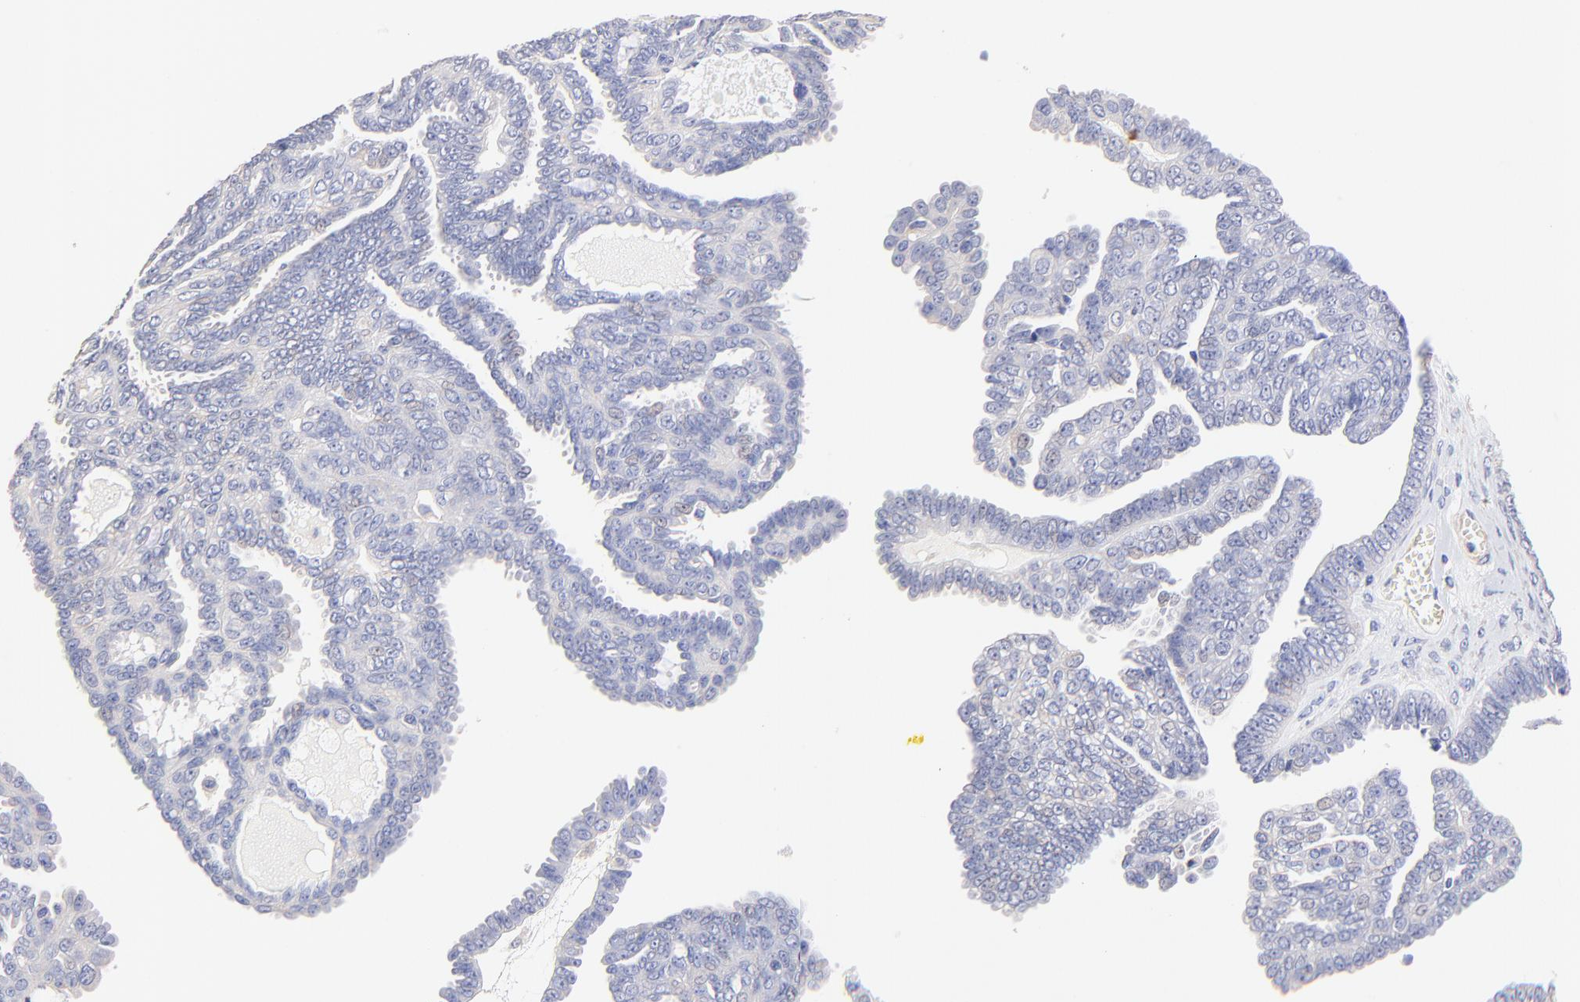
{"staining": {"intensity": "weak", "quantity": "<25%", "location": "cytoplasmic/membranous,nuclear"}, "tissue": "ovarian cancer", "cell_type": "Tumor cells", "image_type": "cancer", "snomed": [{"axis": "morphology", "description": "Cystadenocarcinoma, serous, NOS"}, {"axis": "topography", "description": "Ovary"}], "caption": "Immunohistochemistry of human serous cystadenocarcinoma (ovarian) exhibits no staining in tumor cells.", "gene": "ACTRT1", "patient": {"sex": "female", "age": 71}}